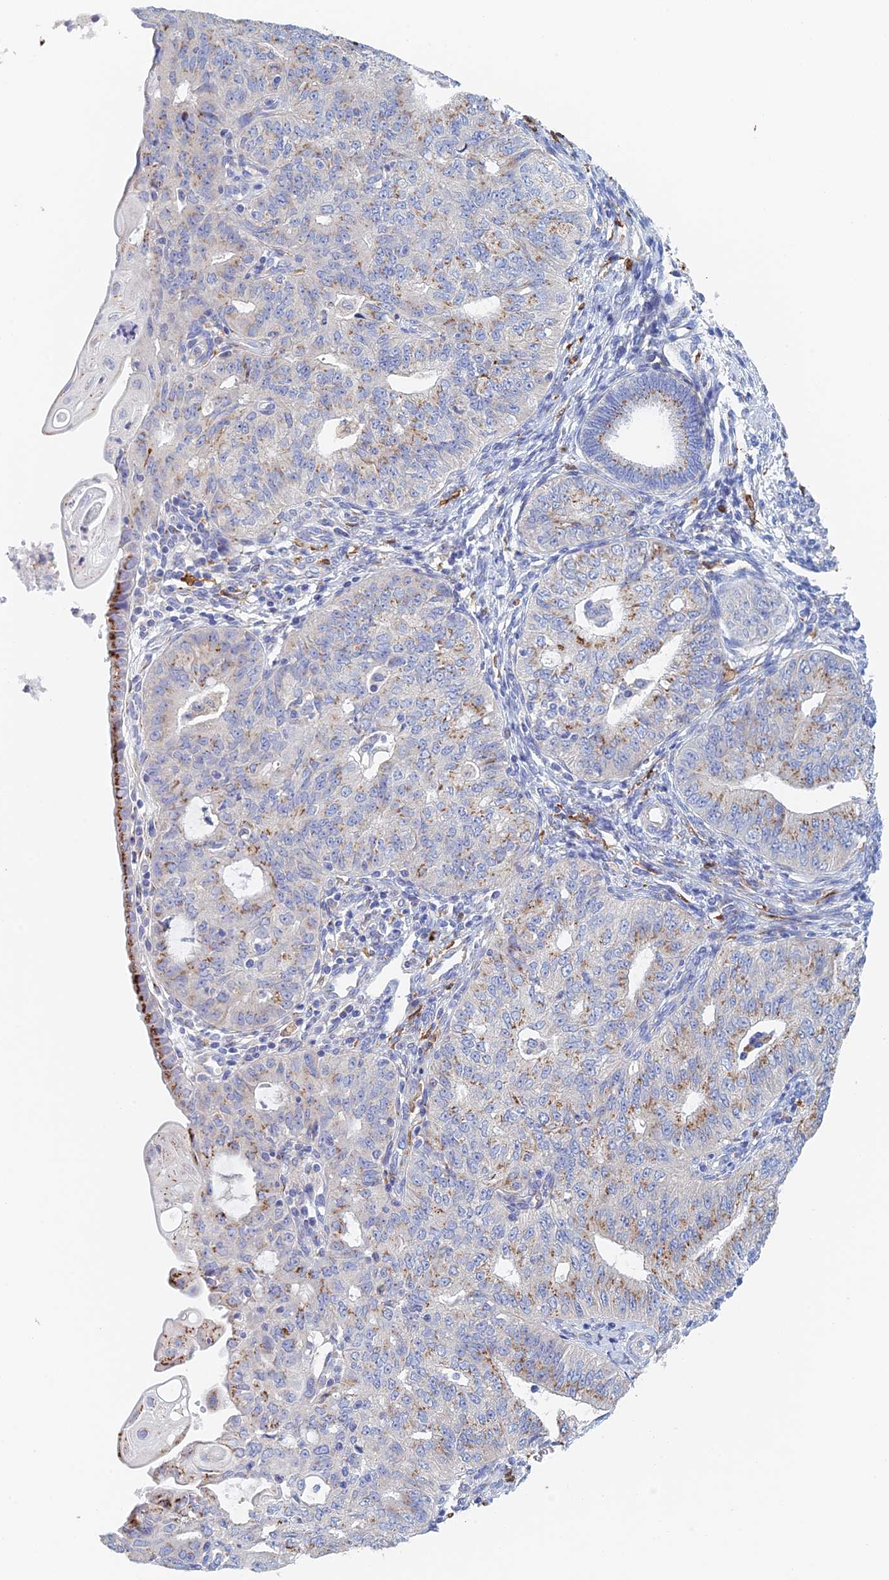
{"staining": {"intensity": "moderate", "quantity": "25%-75%", "location": "cytoplasmic/membranous"}, "tissue": "endometrial cancer", "cell_type": "Tumor cells", "image_type": "cancer", "snomed": [{"axis": "morphology", "description": "Adenocarcinoma, NOS"}, {"axis": "topography", "description": "Endometrium"}], "caption": "This photomicrograph reveals immunohistochemistry staining of human endometrial cancer (adenocarcinoma), with medium moderate cytoplasmic/membranous positivity in approximately 25%-75% of tumor cells.", "gene": "SLC24A3", "patient": {"sex": "female", "age": 32}}